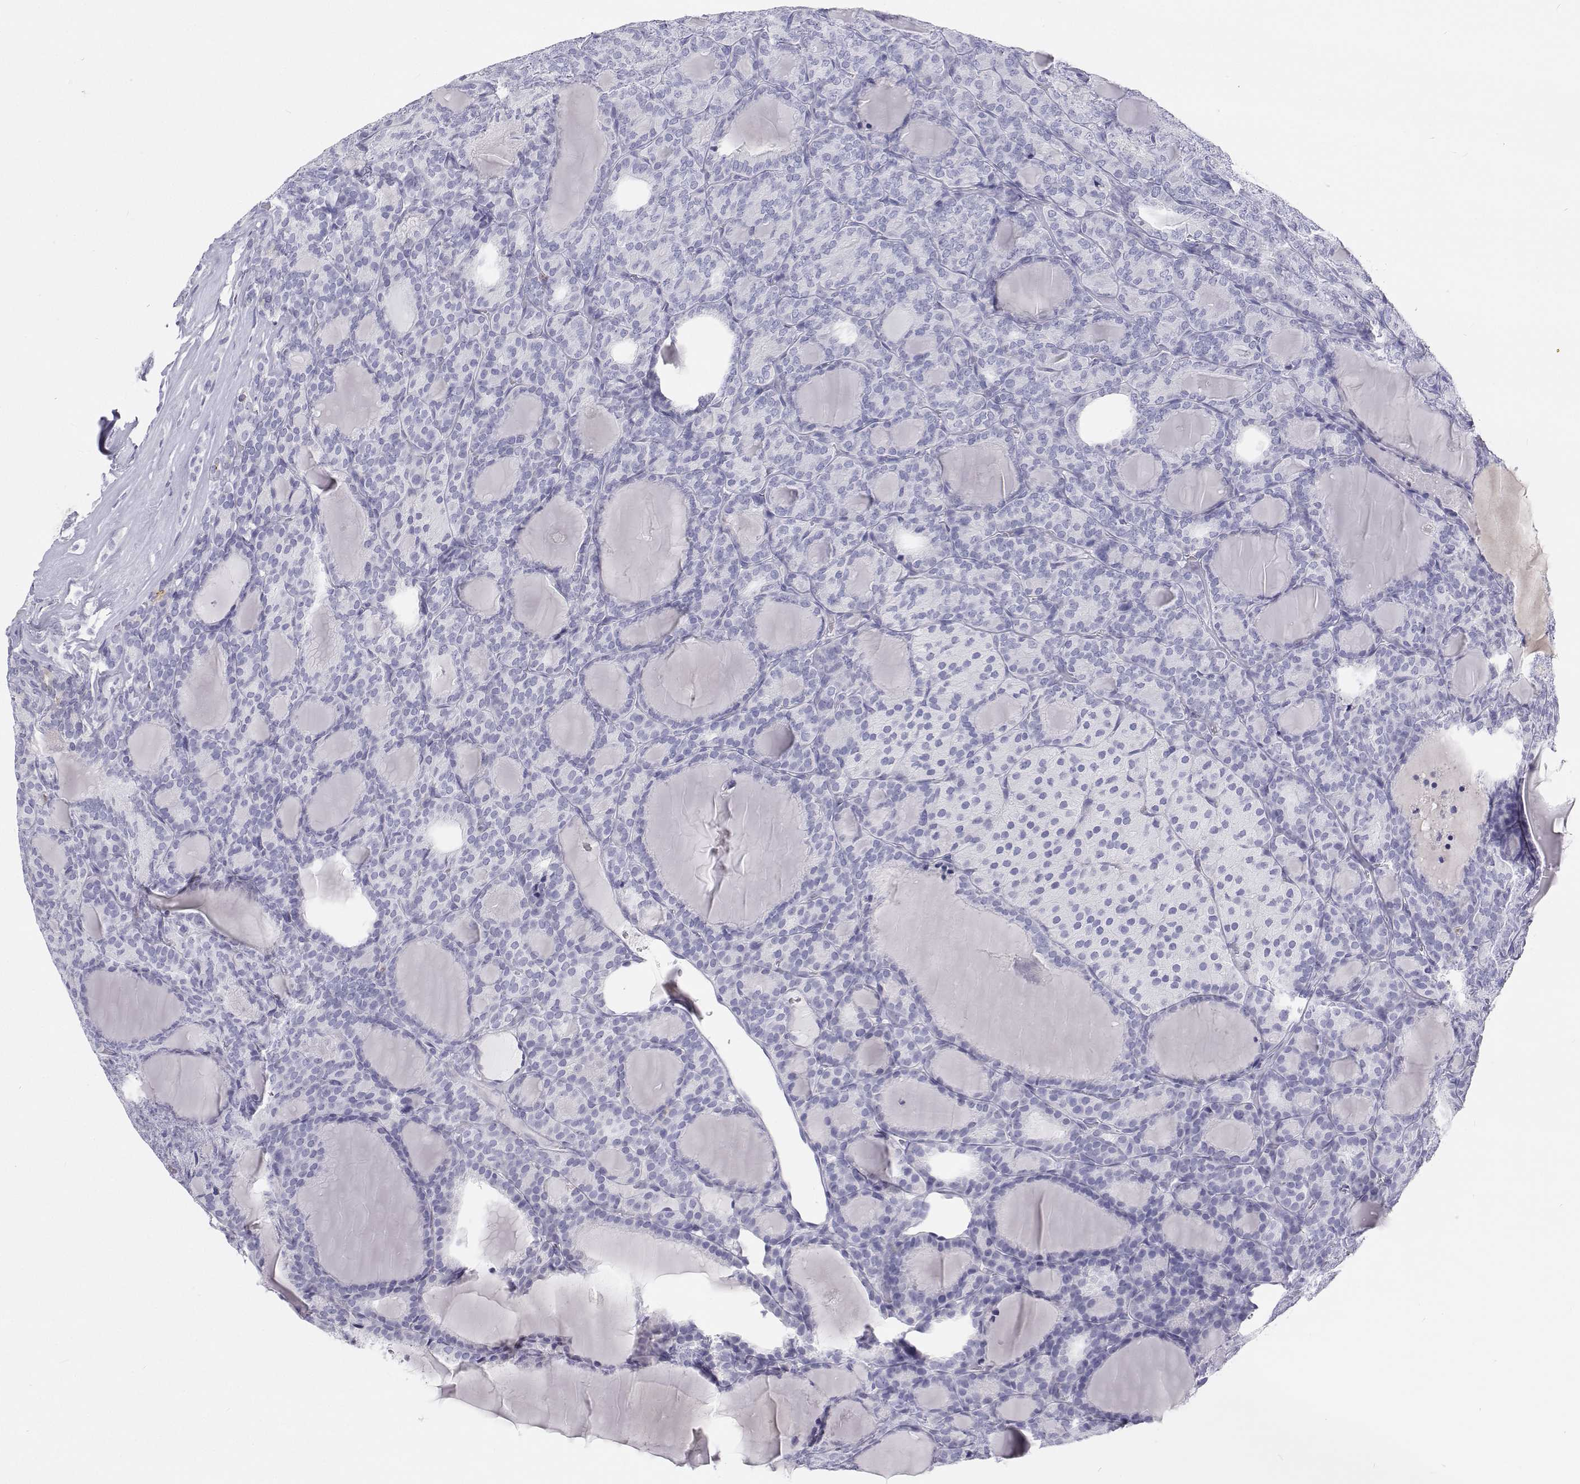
{"staining": {"intensity": "negative", "quantity": "none", "location": "none"}, "tissue": "thyroid cancer", "cell_type": "Tumor cells", "image_type": "cancer", "snomed": [{"axis": "morphology", "description": "Follicular adenoma carcinoma, NOS"}, {"axis": "topography", "description": "Thyroid gland"}], "caption": "DAB immunohistochemical staining of human thyroid follicular adenoma carcinoma exhibits no significant positivity in tumor cells. (Brightfield microscopy of DAB immunohistochemistry (IHC) at high magnification).", "gene": "SFTPB", "patient": {"sex": "male", "age": 74}}